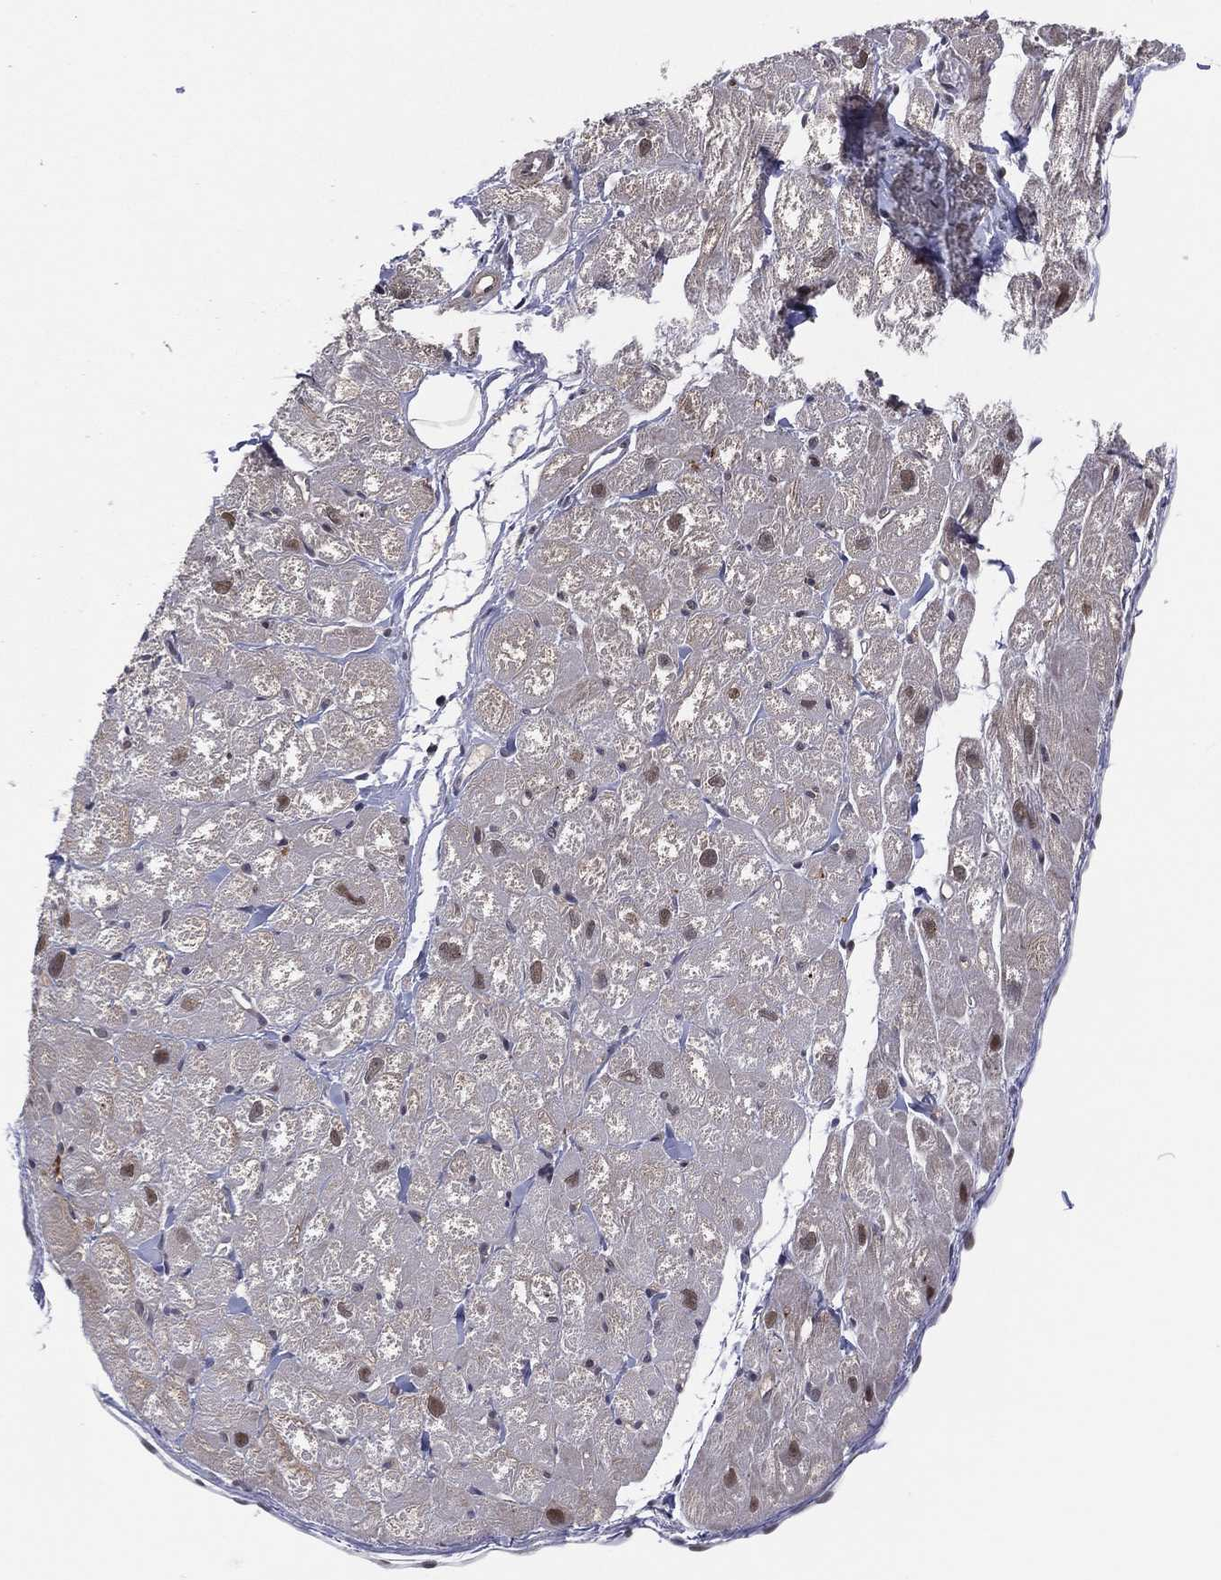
{"staining": {"intensity": "moderate", "quantity": "<25%", "location": "cytoplasmic/membranous,nuclear"}, "tissue": "heart muscle", "cell_type": "Cardiomyocytes", "image_type": "normal", "snomed": [{"axis": "morphology", "description": "Normal tissue, NOS"}, {"axis": "topography", "description": "Heart"}], "caption": "Cardiomyocytes show moderate cytoplasmic/membranous,nuclear expression in about <25% of cells in benign heart muscle. (DAB IHC, brown staining for protein, blue staining for nuclei).", "gene": "ICOSLG", "patient": {"sex": "male", "age": 58}}